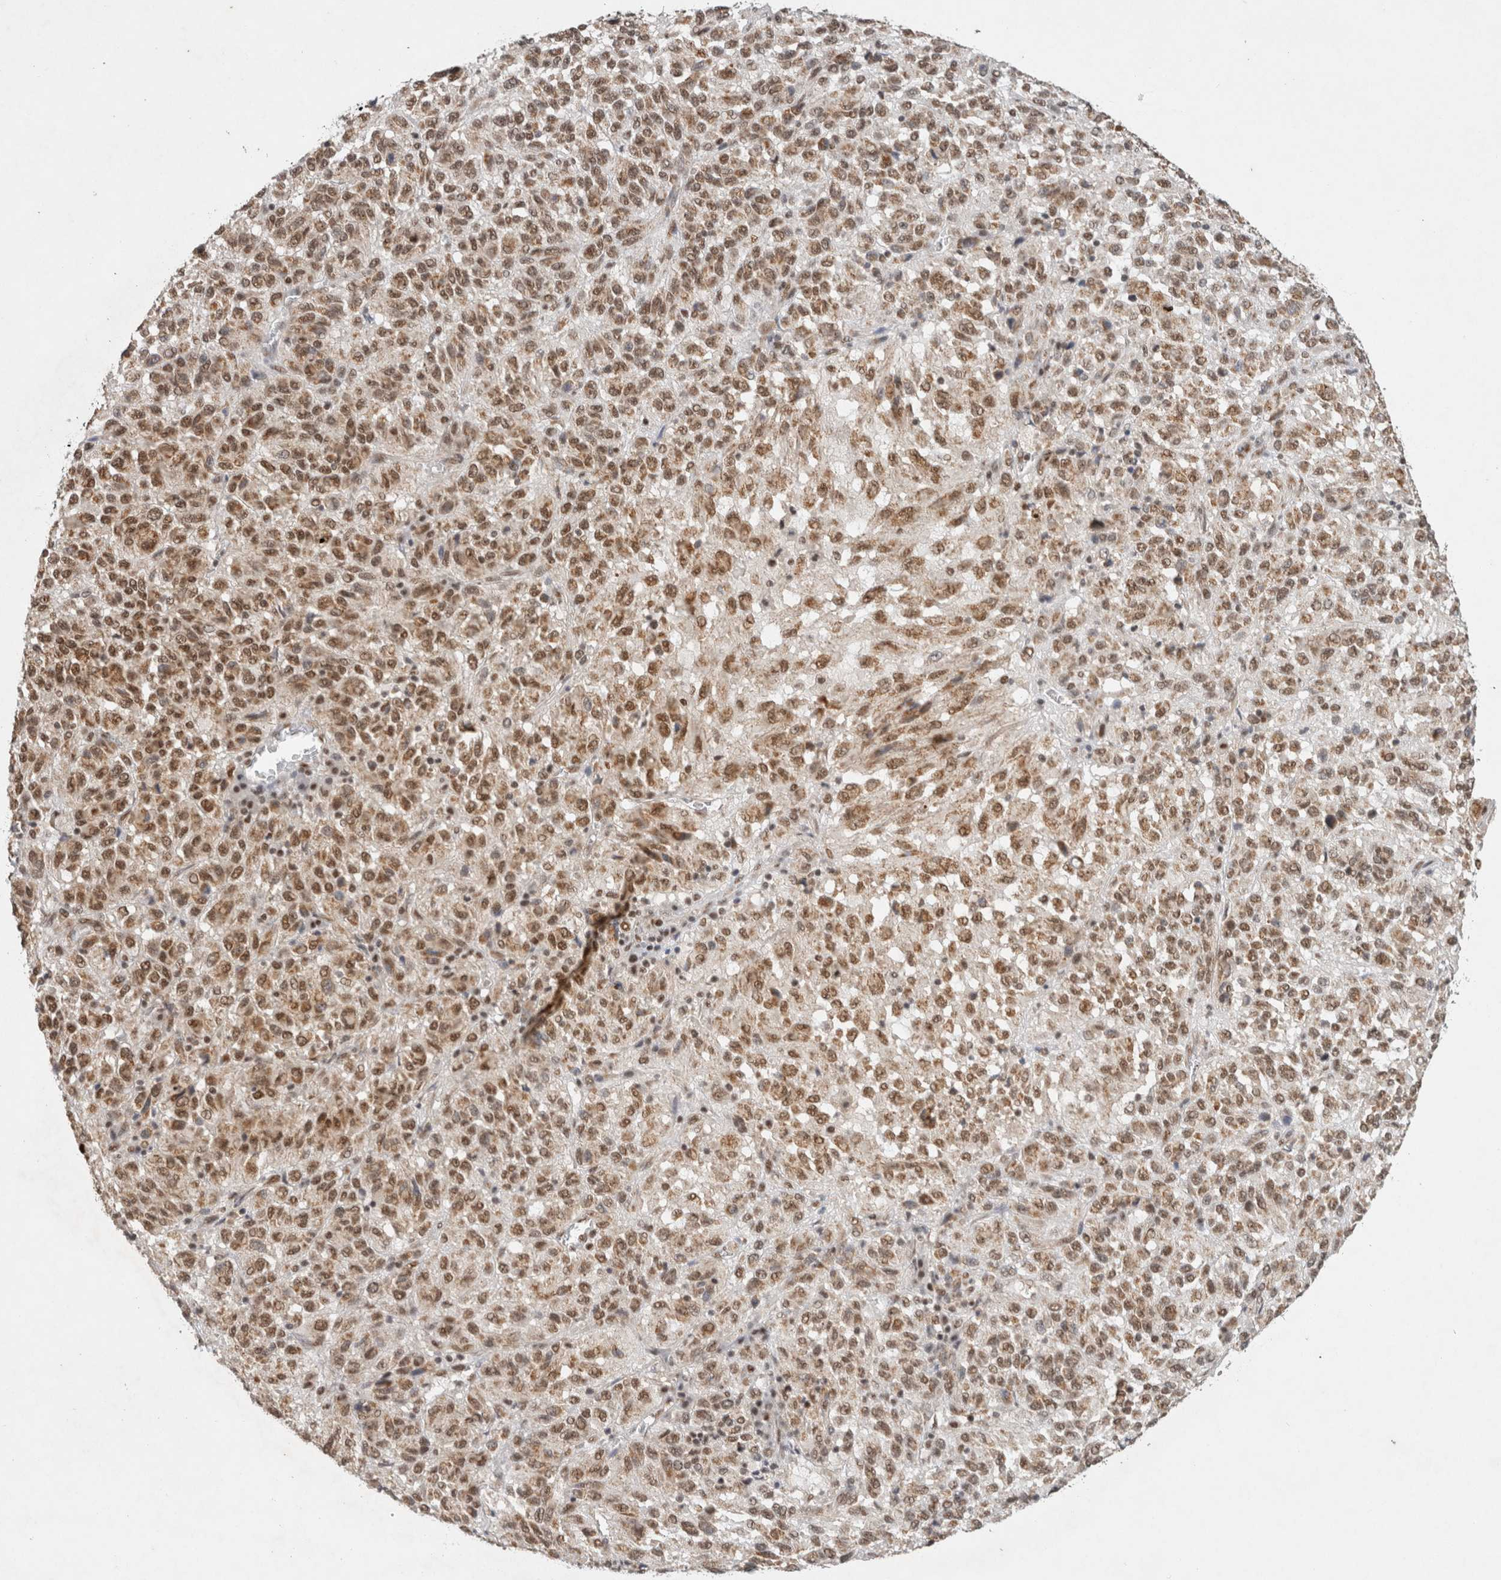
{"staining": {"intensity": "moderate", "quantity": ">75%", "location": "nuclear"}, "tissue": "melanoma", "cell_type": "Tumor cells", "image_type": "cancer", "snomed": [{"axis": "morphology", "description": "Malignant melanoma, Metastatic site"}, {"axis": "topography", "description": "Lung"}], "caption": "Immunohistochemistry (IHC) (DAB) staining of malignant melanoma (metastatic site) displays moderate nuclear protein expression in approximately >75% of tumor cells. (DAB (3,3'-diaminobenzidine) IHC, brown staining for protein, blue staining for nuclei).", "gene": "DDX42", "patient": {"sex": "male", "age": 64}}